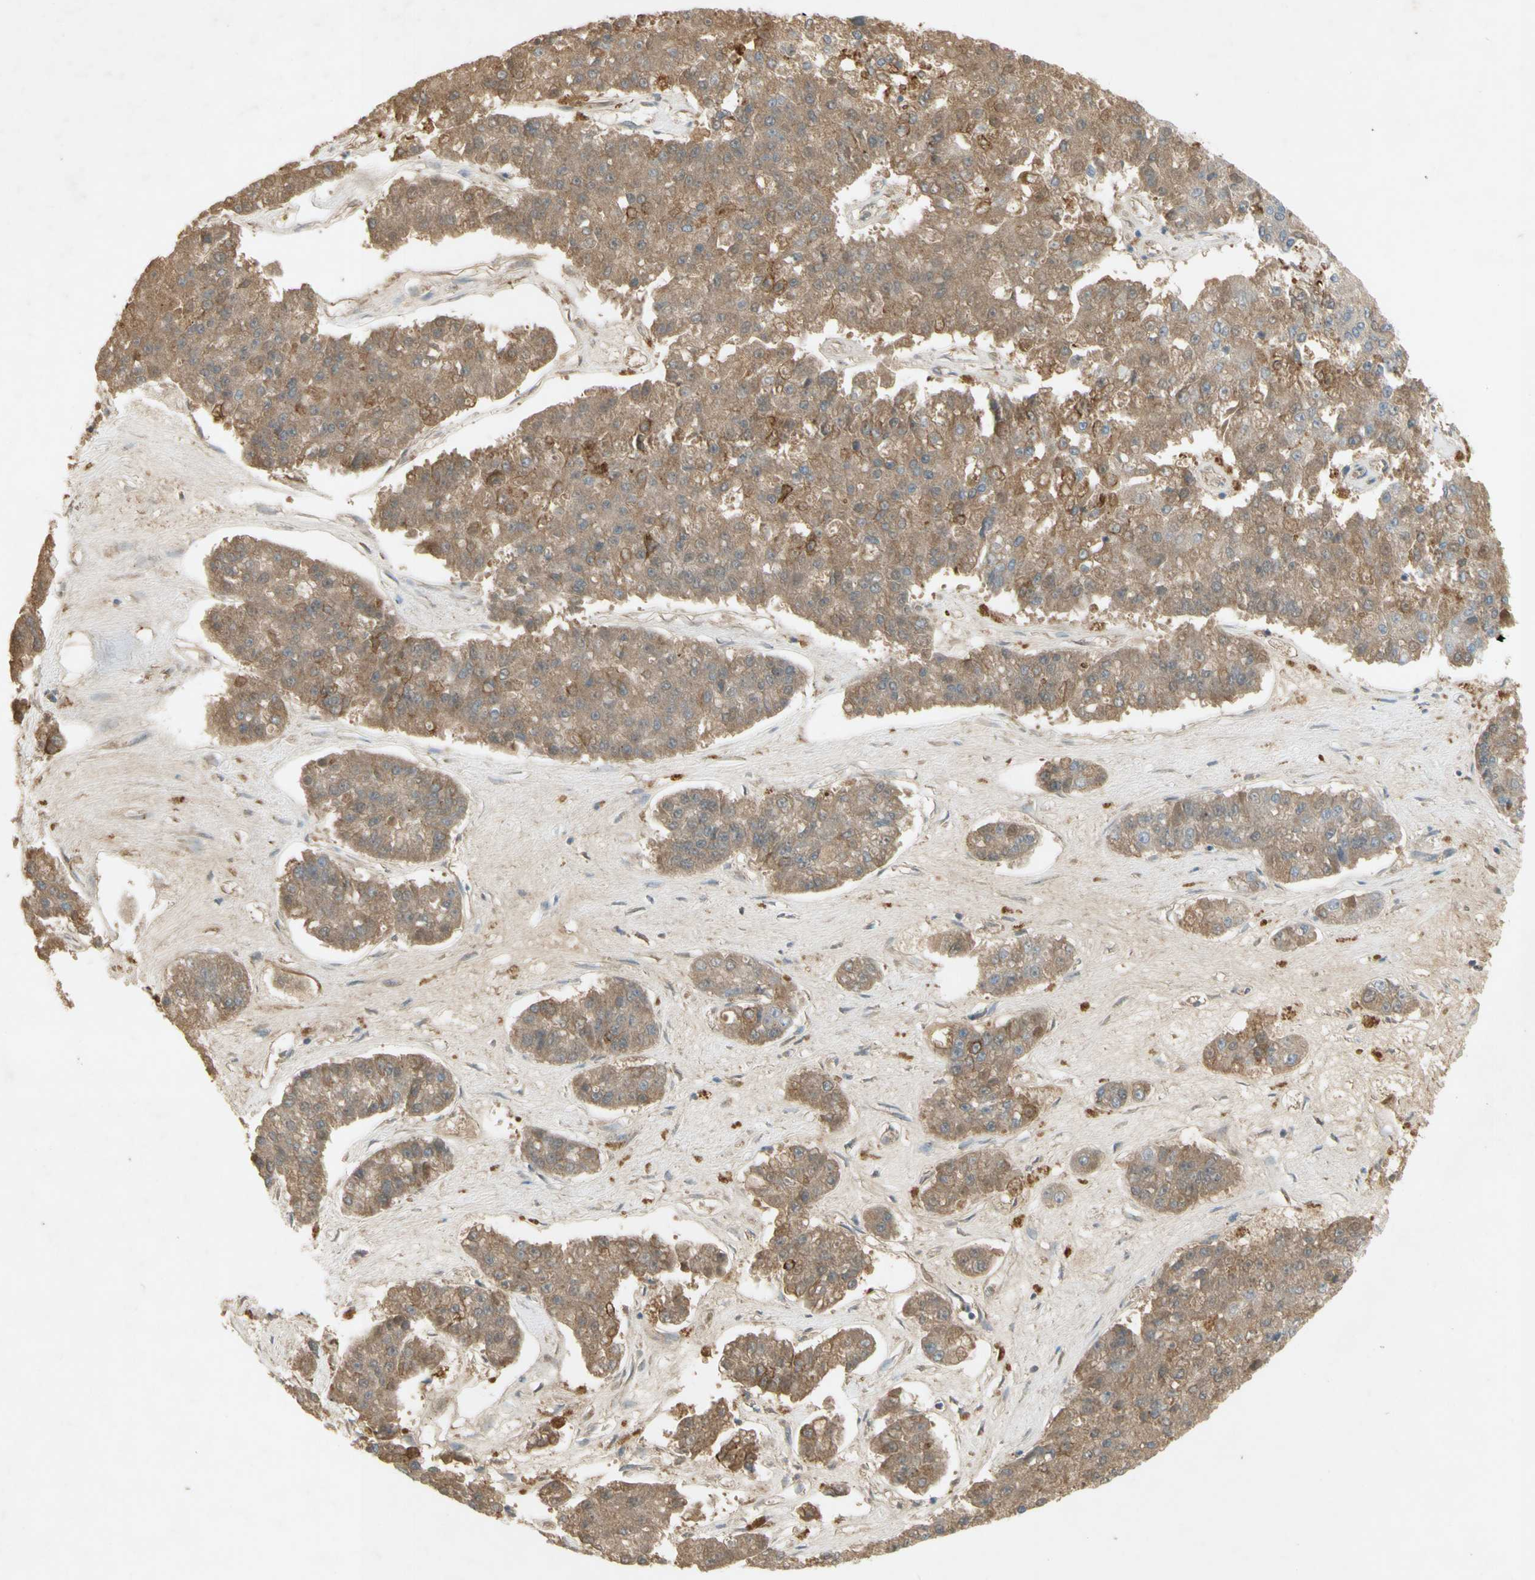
{"staining": {"intensity": "weak", "quantity": "25%-75%", "location": "cytoplasmic/membranous"}, "tissue": "pancreatic cancer", "cell_type": "Tumor cells", "image_type": "cancer", "snomed": [{"axis": "morphology", "description": "Adenocarcinoma, NOS"}, {"axis": "topography", "description": "Pancreas"}], "caption": "Pancreatic cancer tissue reveals weak cytoplasmic/membranous positivity in approximately 25%-75% of tumor cells, visualized by immunohistochemistry.", "gene": "NRG4", "patient": {"sex": "male", "age": 50}}